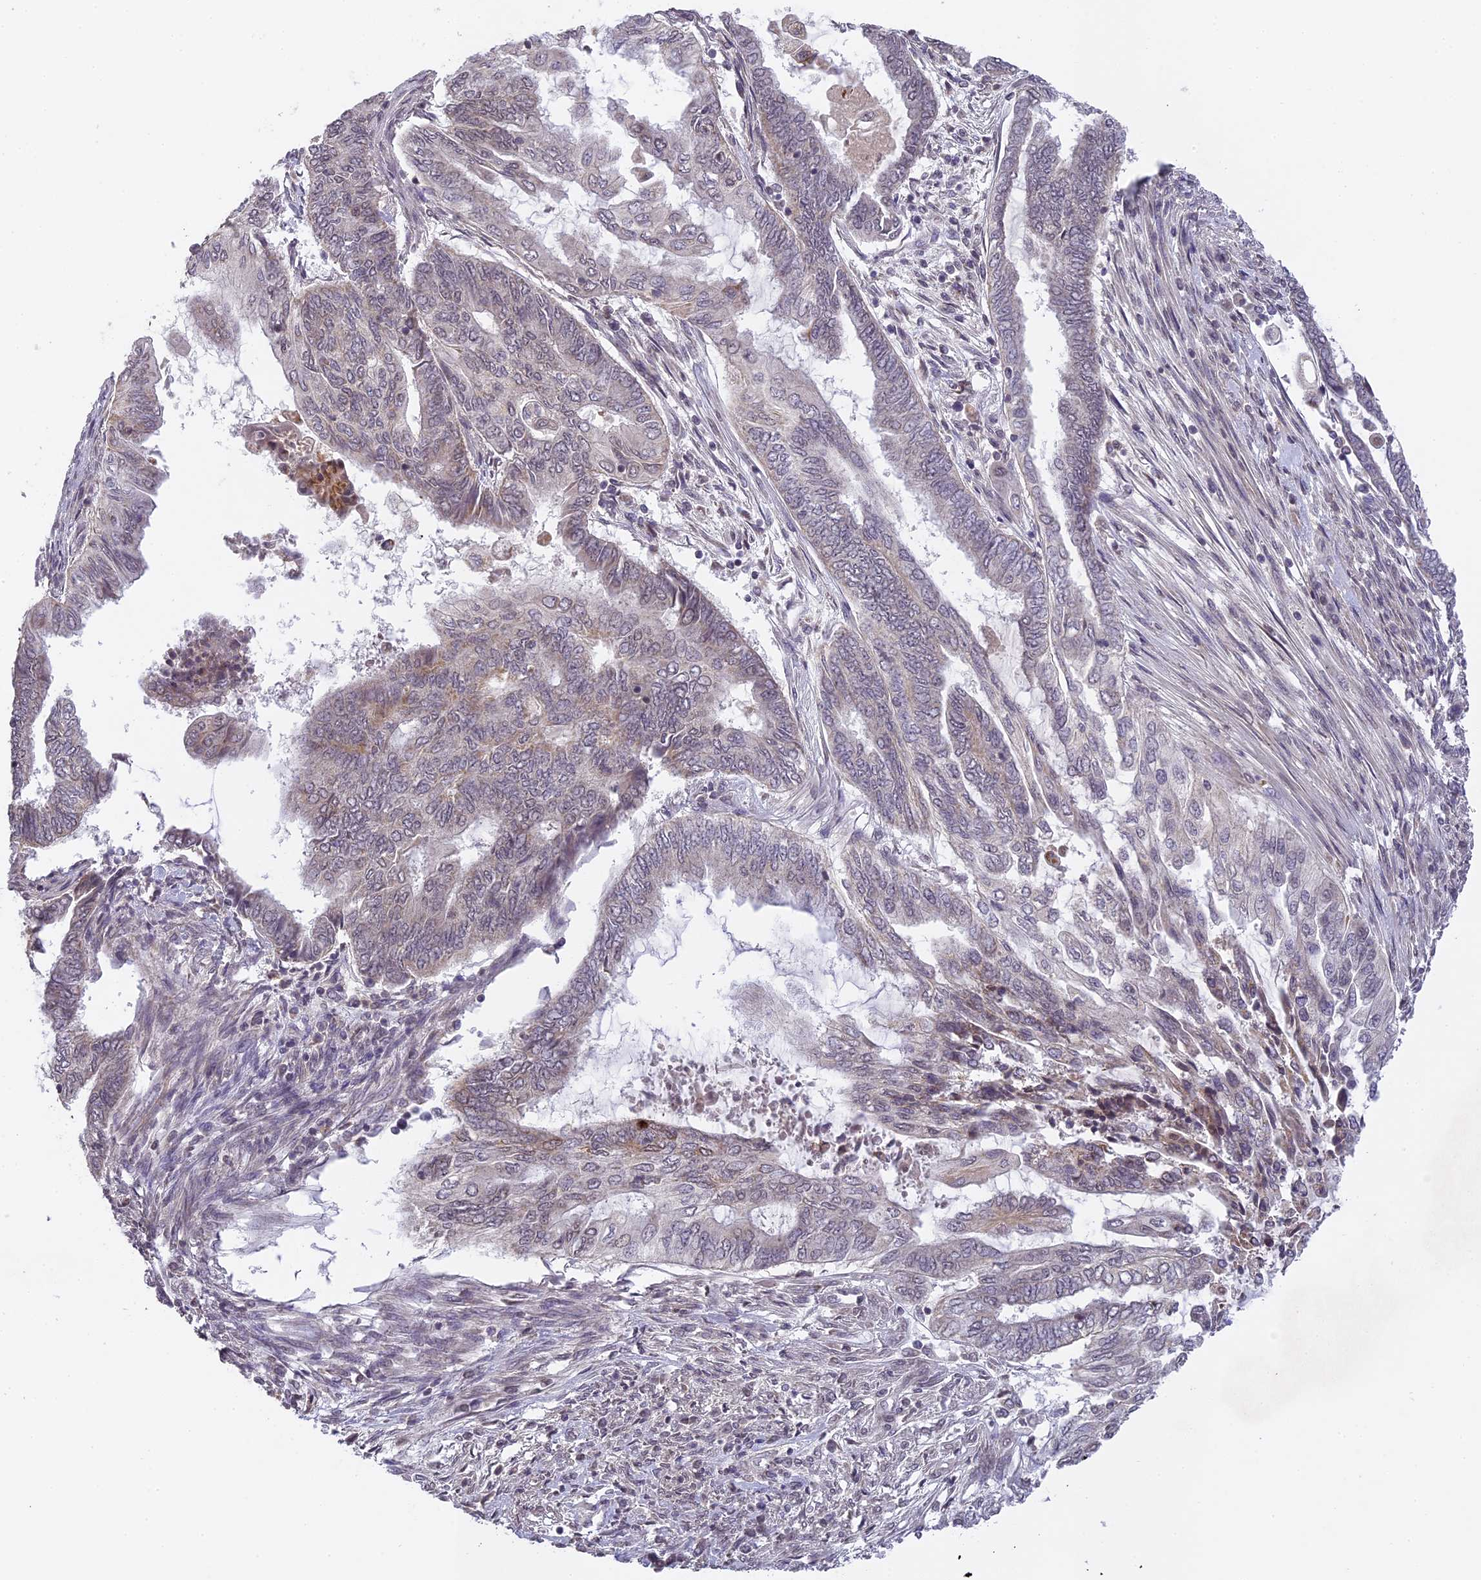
{"staining": {"intensity": "negative", "quantity": "none", "location": "none"}, "tissue": "endometrial cancer", "cell_type": "Tumor cells", "image_type": "cancer", "snomed": [{"axis": "morphology", "description": "Adenocarcinoma, NOS"}, {"axis": "topography", "description": "Uterus"}, {"axis": "topography", "description": "Endometrium"}], "caption": "Immunohistochemical staining of human endometrial cancer displays no significant staining in tumor cells.", "gene": "ERG28", "patient": {"sex": "female", "age": 70}}